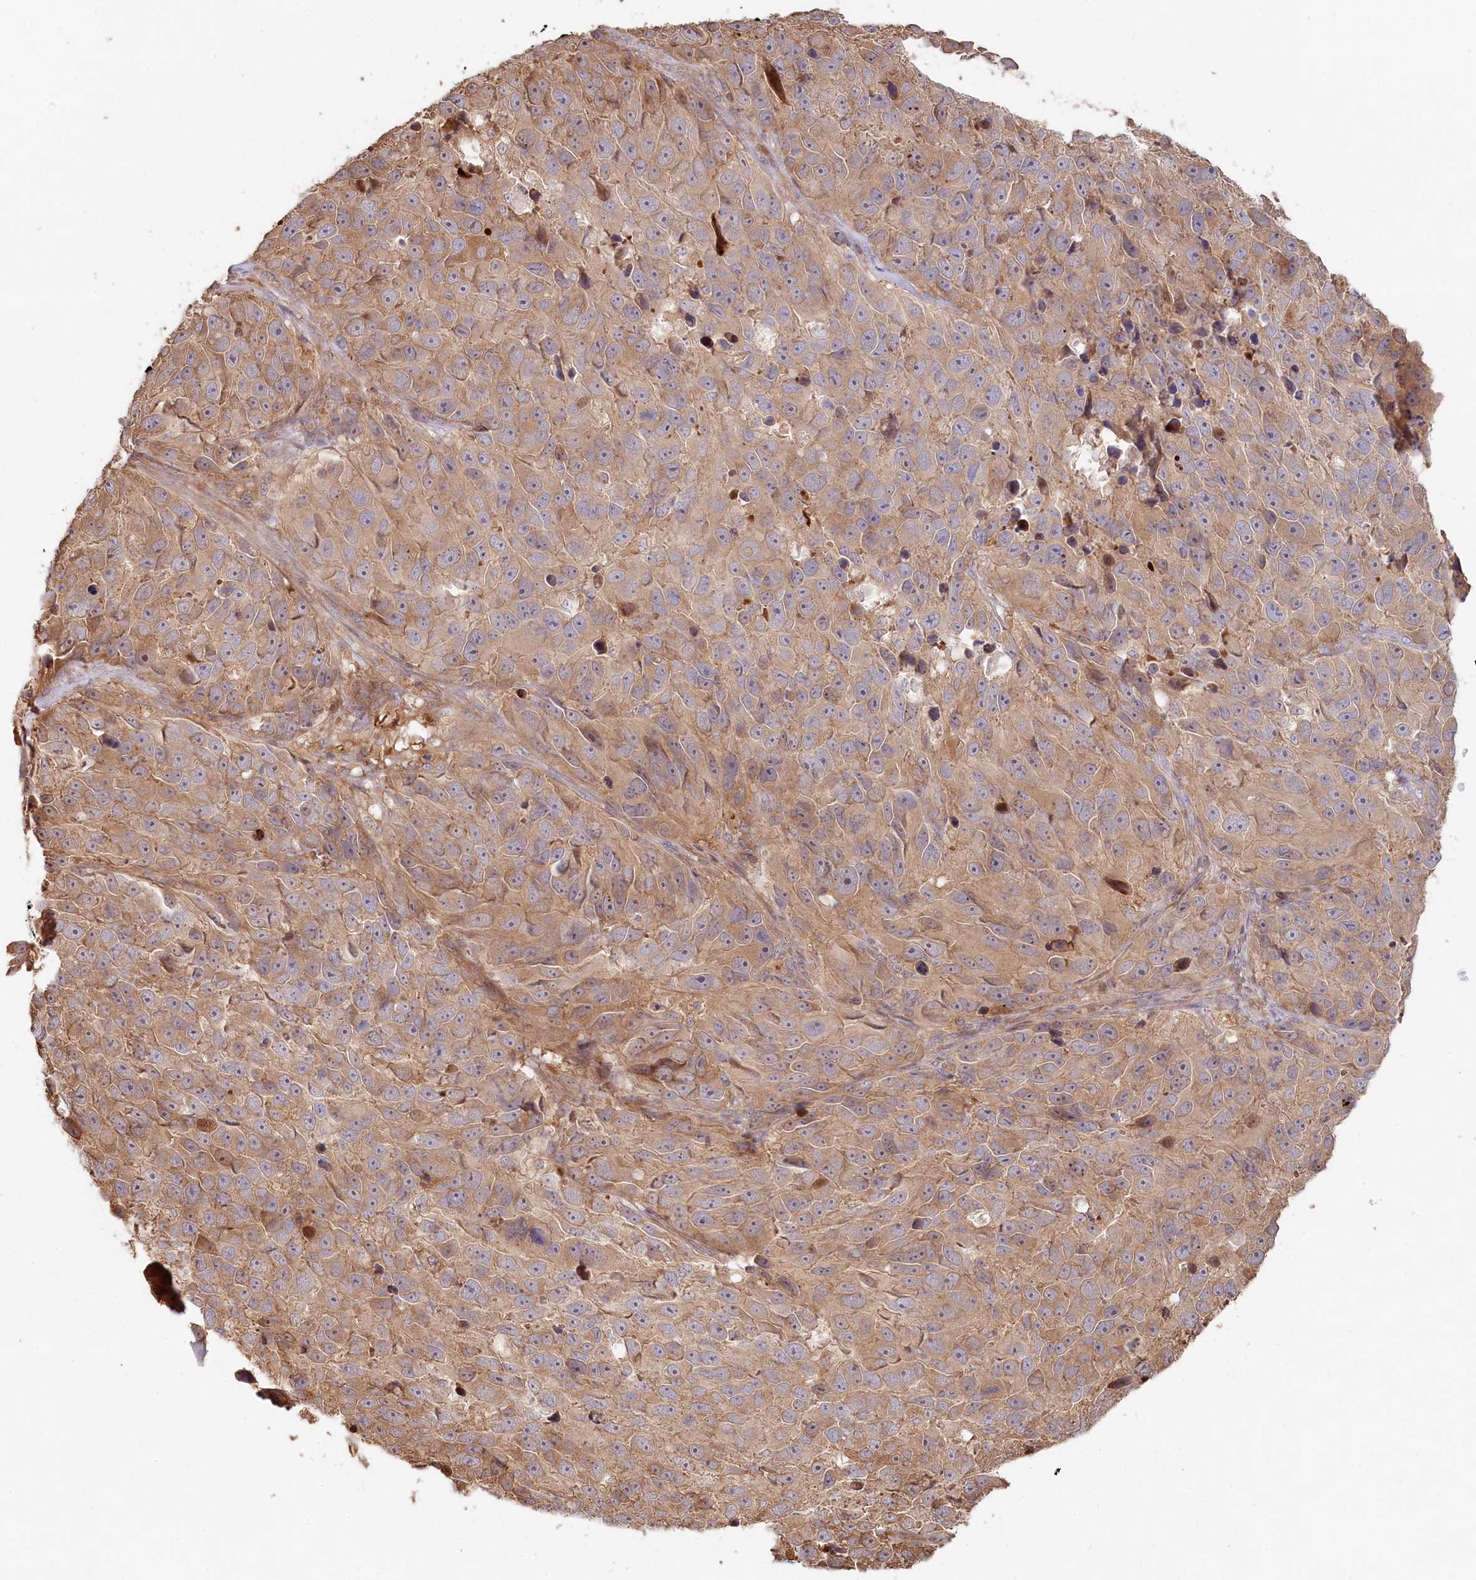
{"staining": {"intensity": "moderate", "quantity": ">75%", "location": "cytoplasmic/membranous"}, "tissue": "melanoma", "cell_type": "Tumor cells", "image_type": "cancer", "snomed": [{"axis": "morphology", "description": "Malignant melanoma, NOS"}, {"axis": "topography", "description": "Skin"}], "caption": "Protein expression analysis of human malignant melanoma reveals moderate cytoplasmic/membranous staining in about >75% of tumor cells. The protein of interest is stained brown, and the nuclei are stained in blue (DAB (3,3'-diaminobenzidine) IHC with brightfield microscopy, high magnification).", "gene": "HAL", "patient": {"sex": "male", "age": 84}}